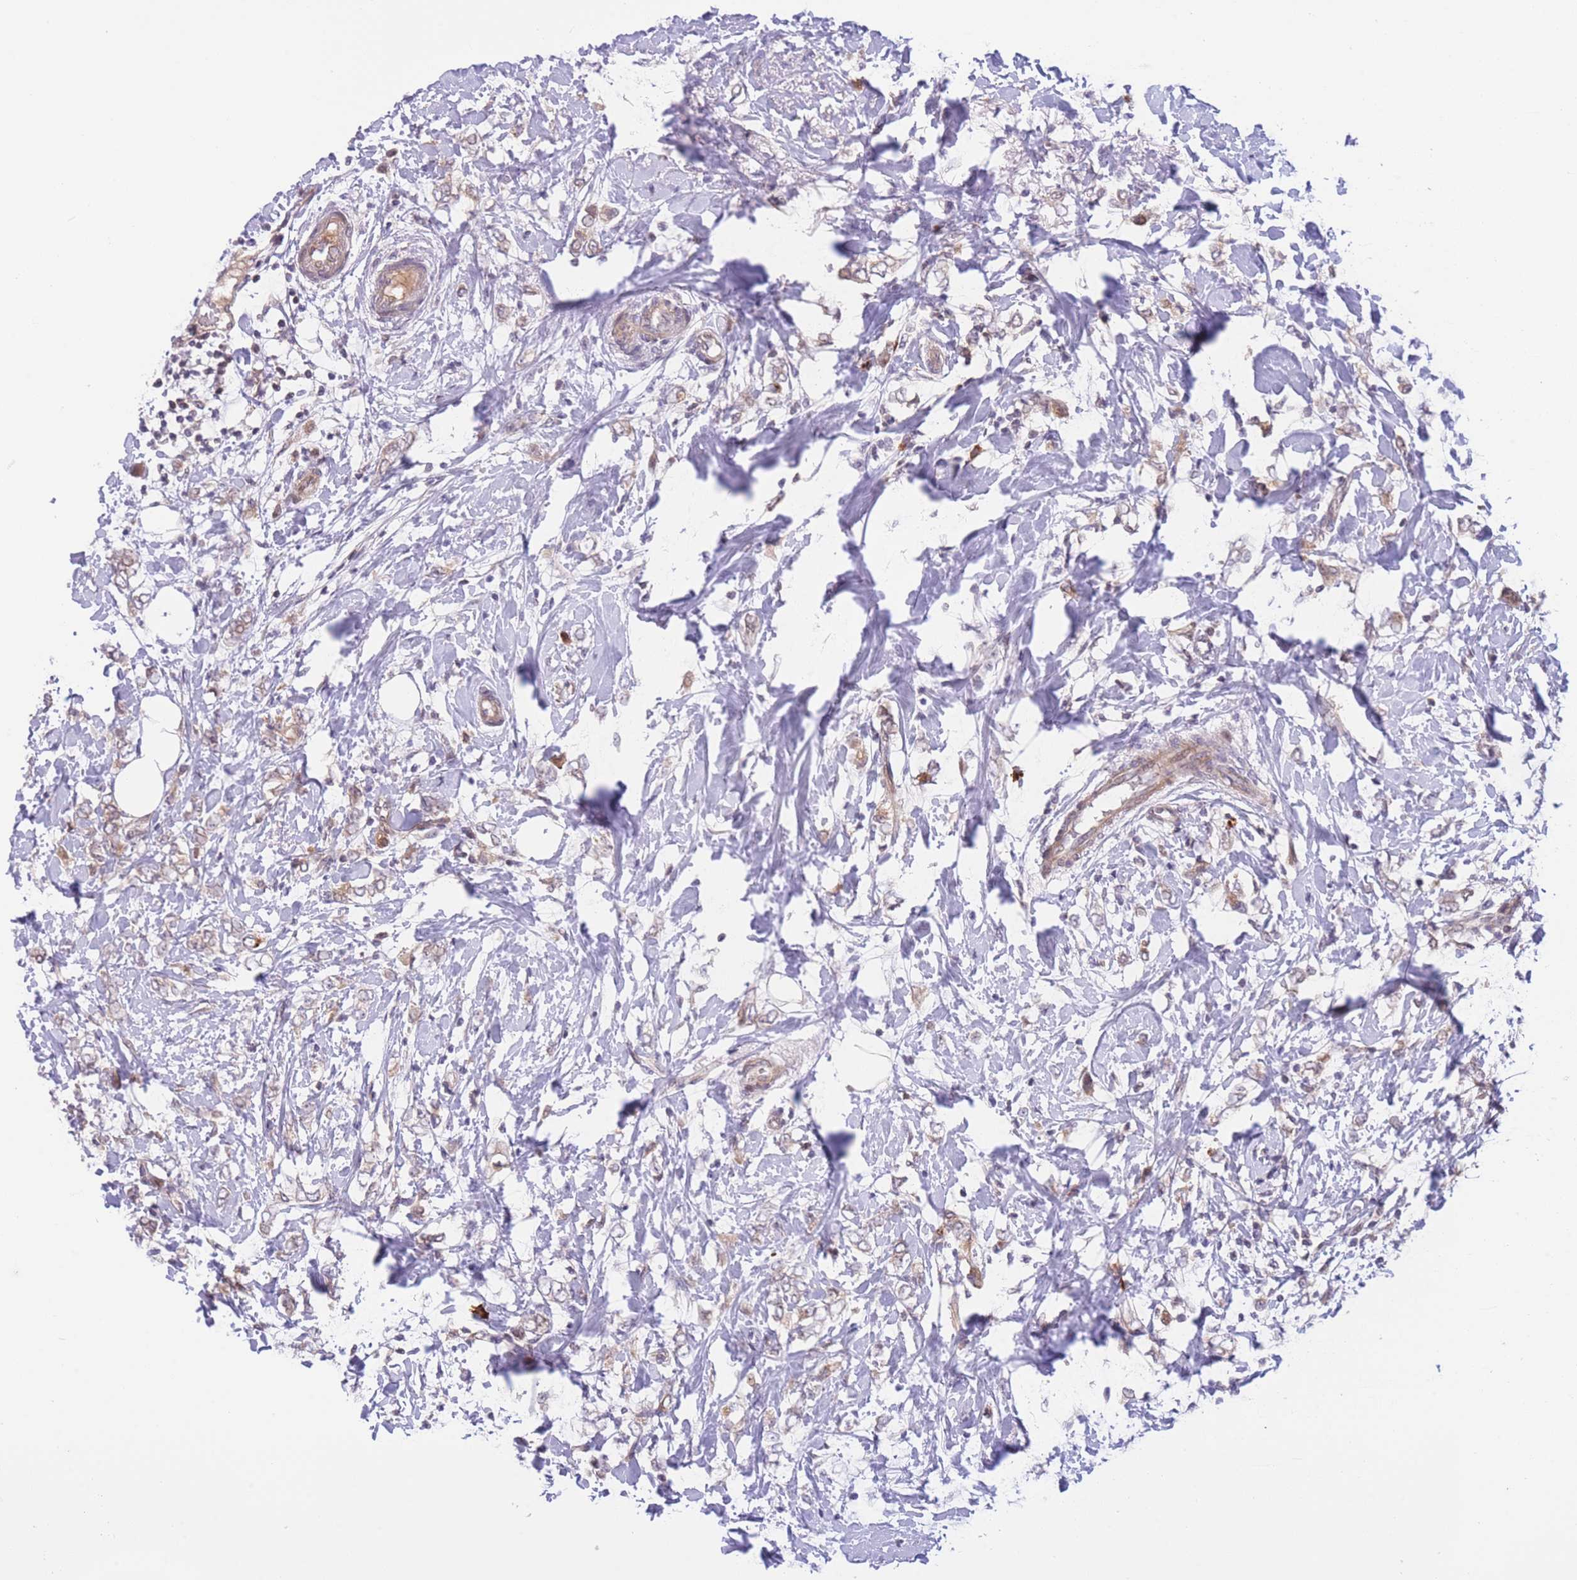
{"staining": {"intensity": "weak", "quantity": ">75%", "location": "cytoplasmic/membranous"}, "tissue": "breast cancer", "cell_type": "Tumor cells", "image_type": "cancer", "snomed": [{"axis": "morphology", "description": "Normal tissue, NOS"}, {"axis": "morphology", "description": "Lobular carcinoma"}, {"axis": "topography", "description": "Breast"}], "caption": "Breast cancer stained with DAB IHC displays low levels of weak cytoplasmic/membranous expression in about >75% of tumor cells.", "gene": "CDC25B", "patient": {"sex": "female", "age": 47}}